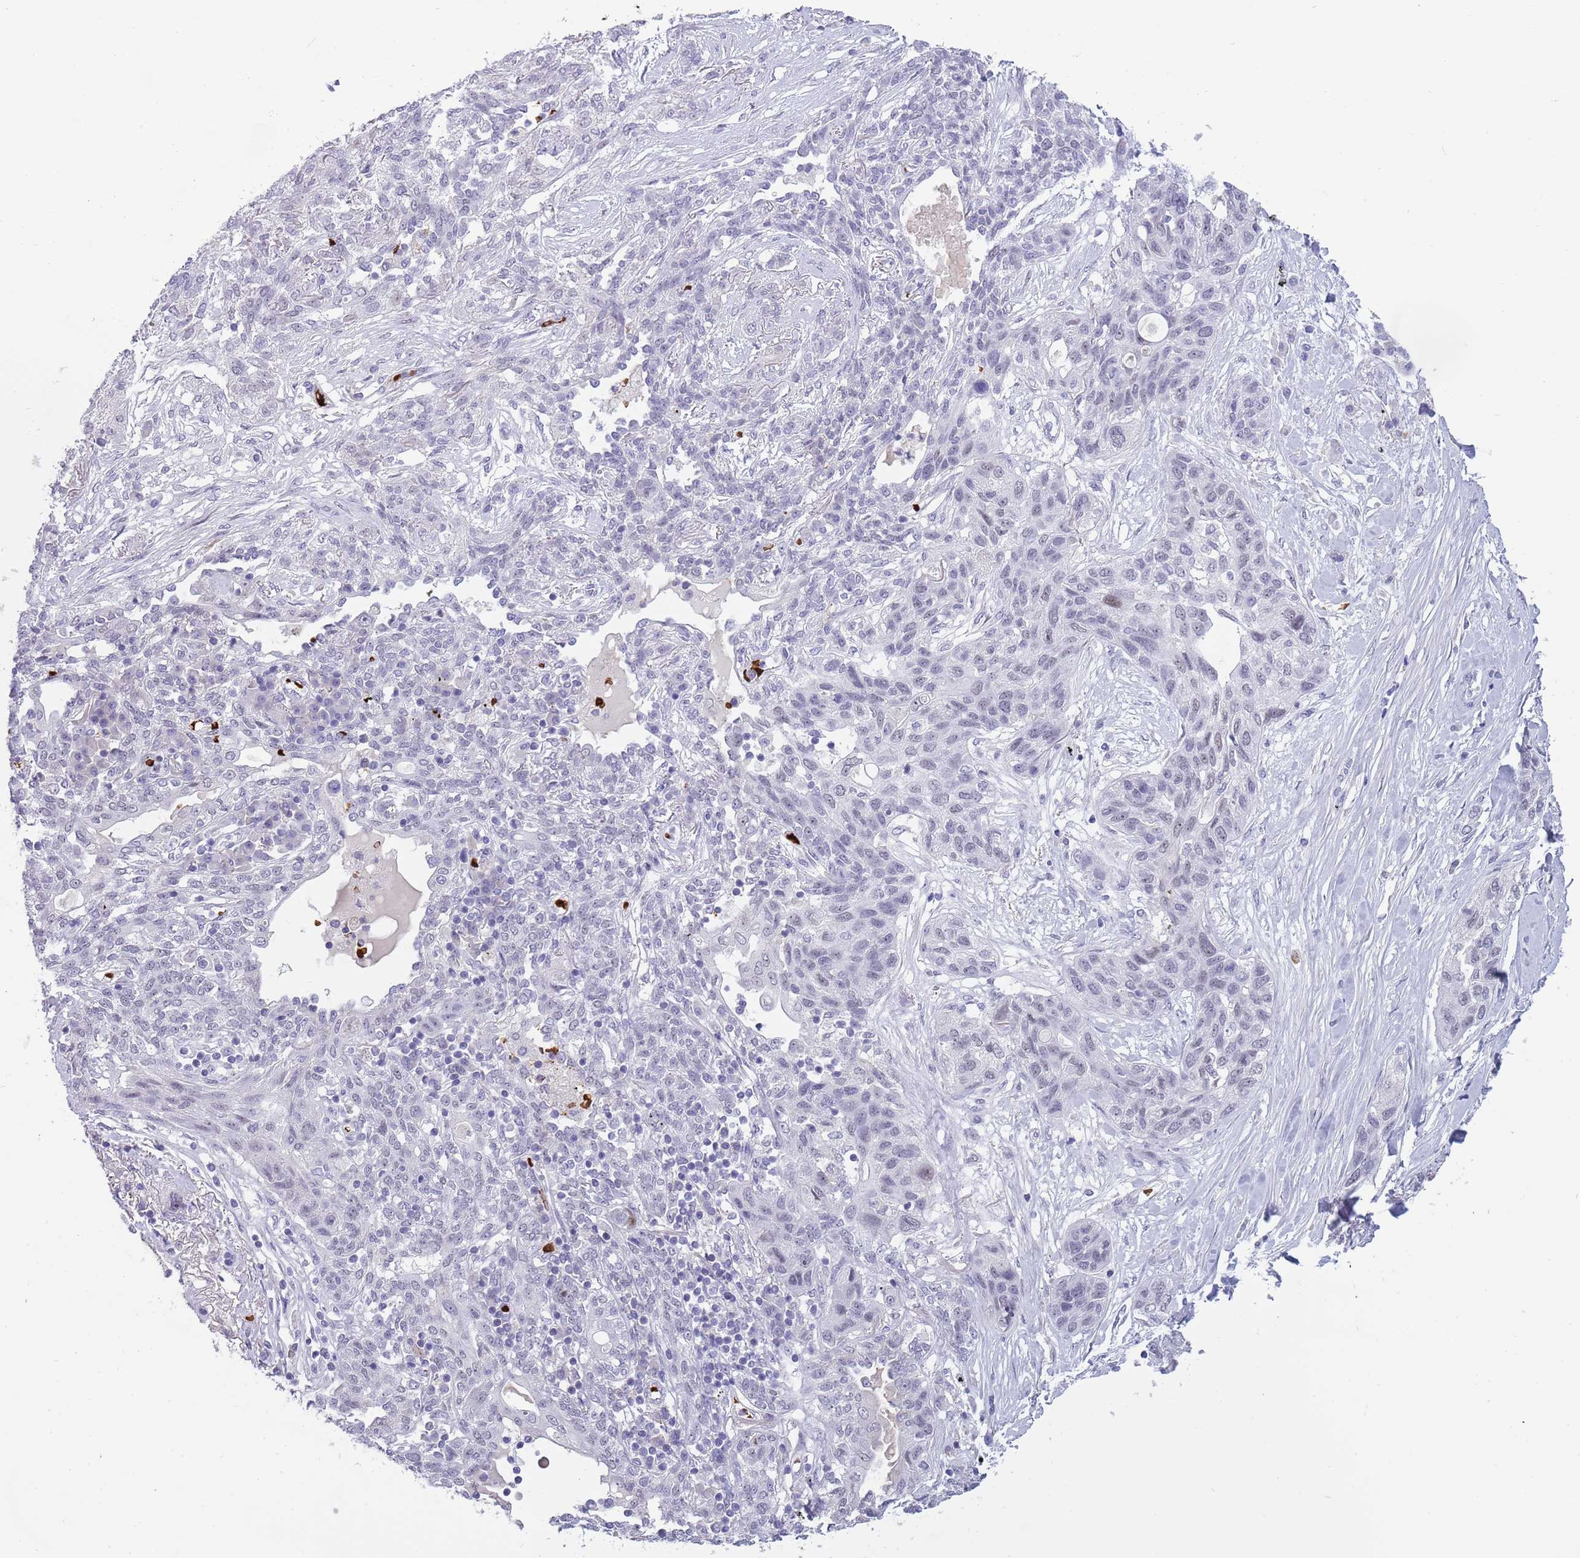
{"staining": {"intensity": "weak", "quantity": "25%-75%", "location": "nuclear"}, "tissue": "lung cancer", "cell_type": "Tumor cells", "image_type": "cancer", "snomed": [{"axis": "morphology", "description": "Squamous cell carcinoma, NOS"}, {"axis": "topography", "description": "Lung"}], "caption": "Squamous cell carcinoma (lung) tissue displays weak nuclear staining in approximately 25%-75% of tumor cells, visualized by immunohistochemistry.", "gene": "LYPD6B", "patient": {"sex": "female", "age": 70}}